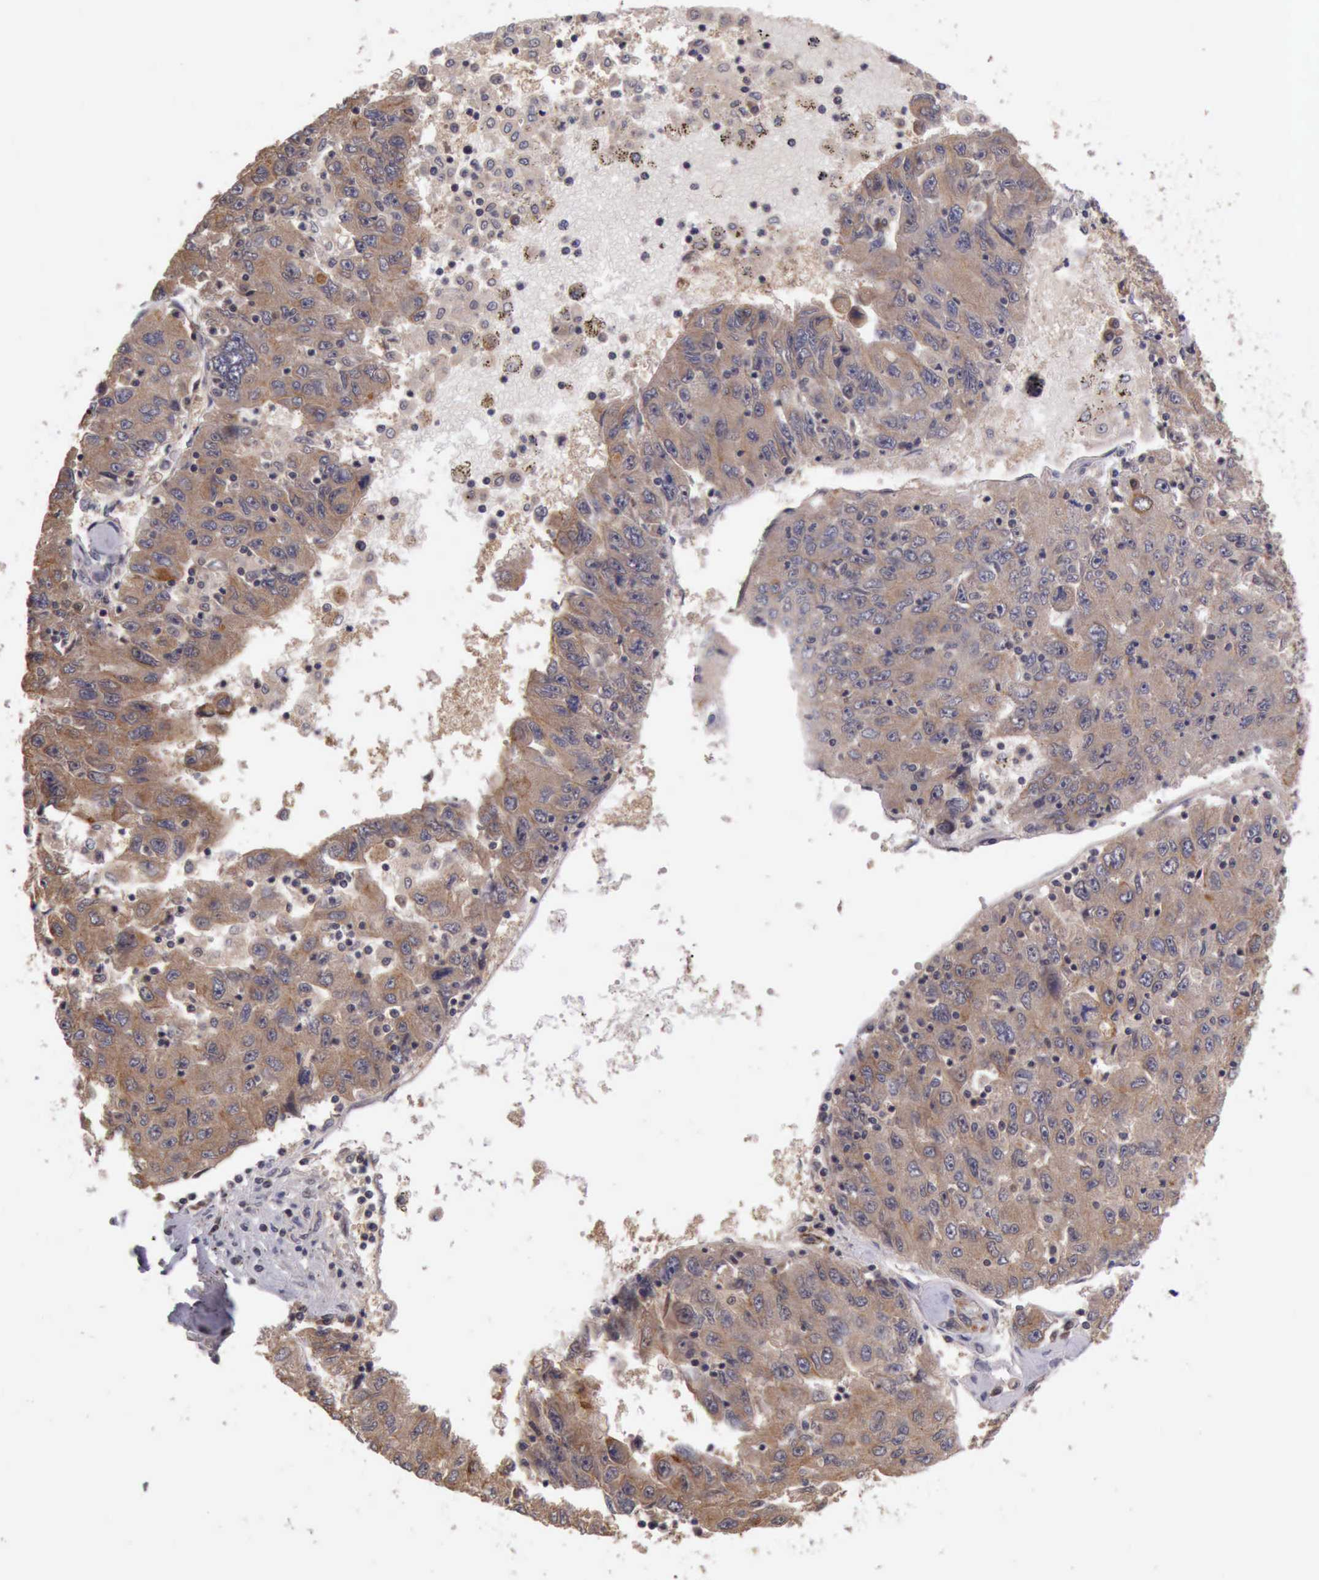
{"staining": {"intensity": "weak", "quantity": "25%-75%", "location": "cytoplasmic/membranous"}, "tissue": "liver cancer", "cell_type": "Tumor cells", "image_type": "cancer", "snomed": [{"axis": "morphology", "description": "Carcinoma, Hepatocellular, NOS"}, {"axis": "topography", "description": "Liver"}], "caption": "An IHC image of tumor tissue is shown. Protein staining in brown highlights weak cytoplasmic/membranous positivity in liver cancer within tumor cells.", "gene": "RAB39B", "patient": {"sex": "male", "age": 49}}